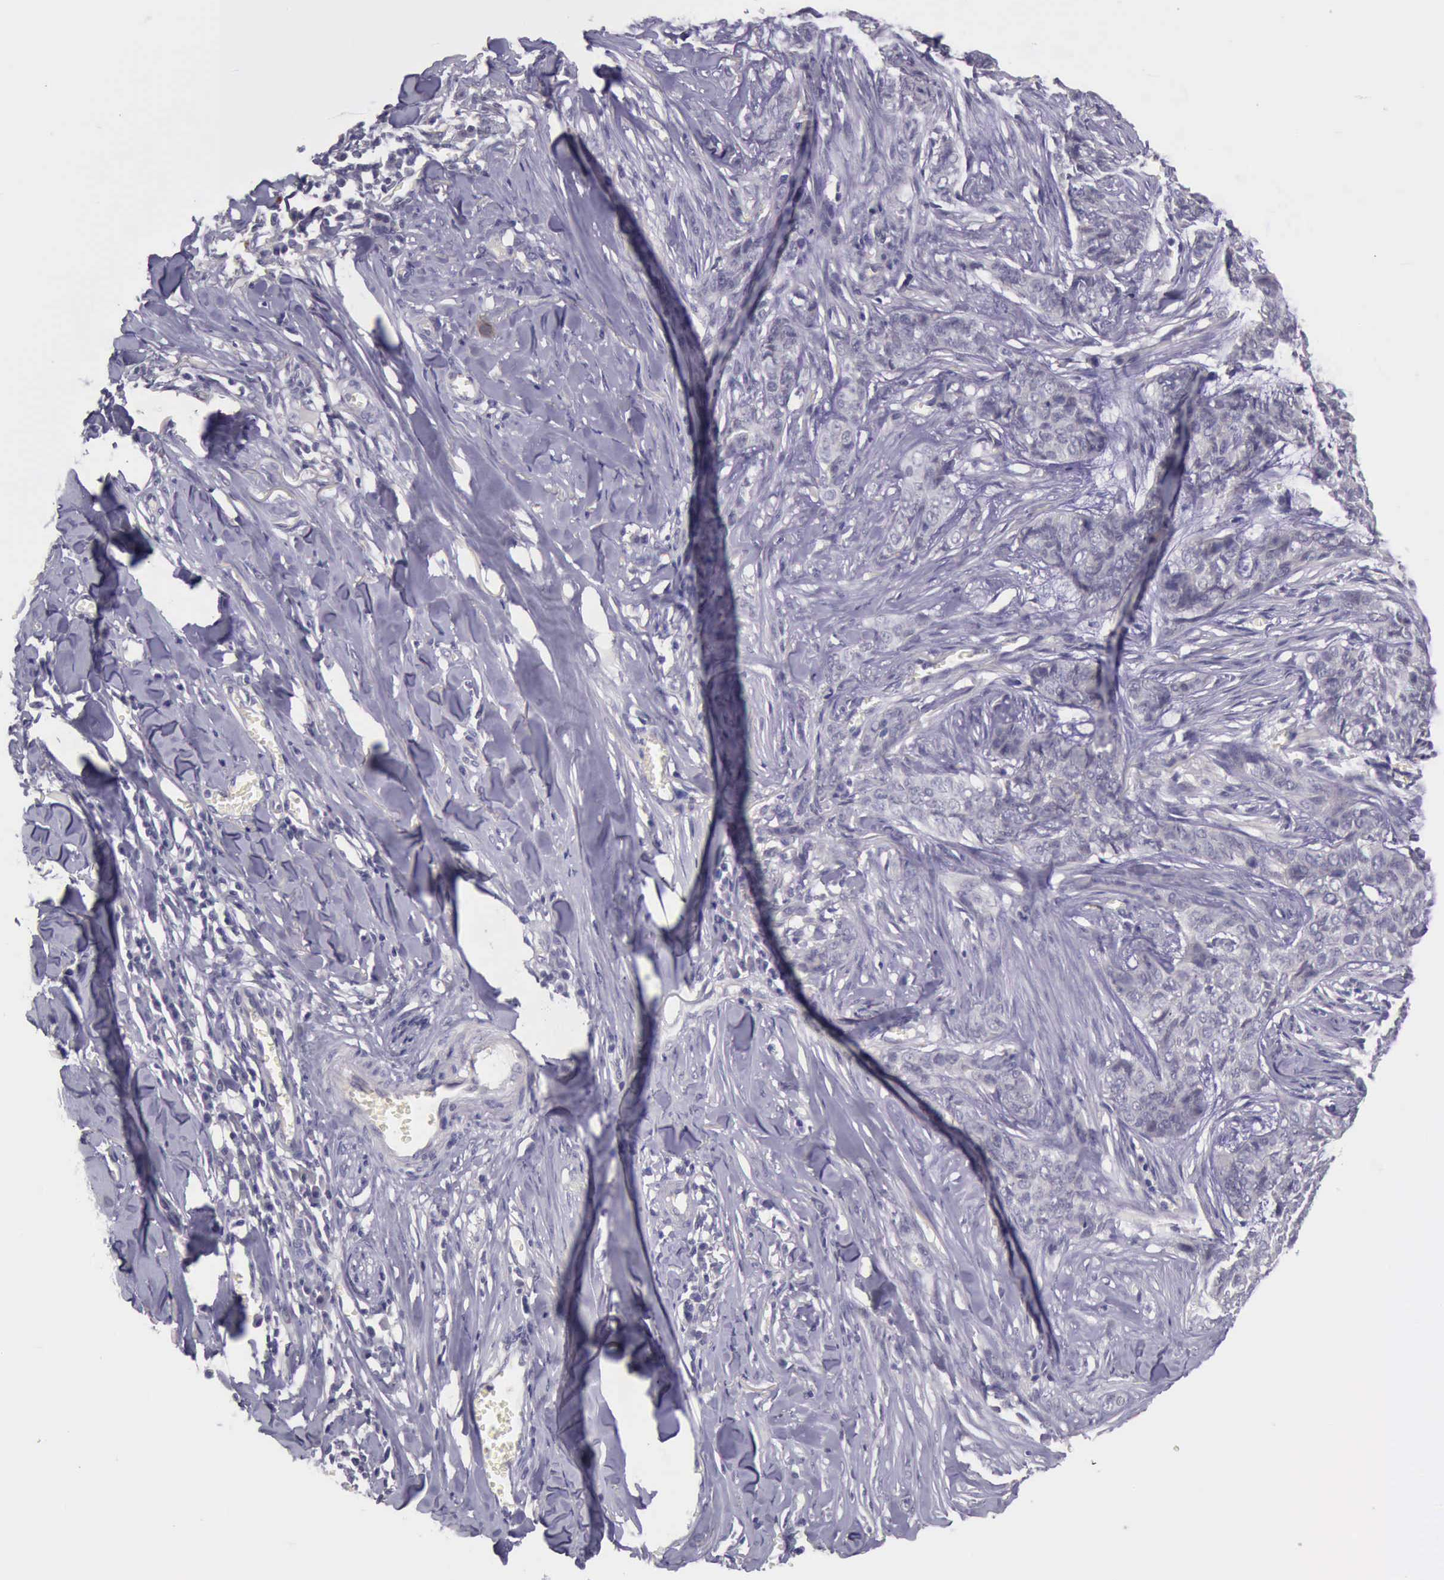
{"staining": {"intensity": "negative", "quantity": "none", "location": "none"}, "tissue": "skin cancer", "cell_type": "Tumor cells", "image_type": "cancer", "snomed": [{"axis": "morphology", "description": "Normal tissue, NOS"}, {"axis": "morphology", "description": "Basal cell carcinoma"}, {"axis": "topography", "description": "Skin"}], "caption": "Skin cancer (basal cell carcinoma) stained for a protein using immunohistochemistry demonstrates no expression tumor cells.", "gene": "ARNT2", "patient": {"sex": "female", "age": 65}}